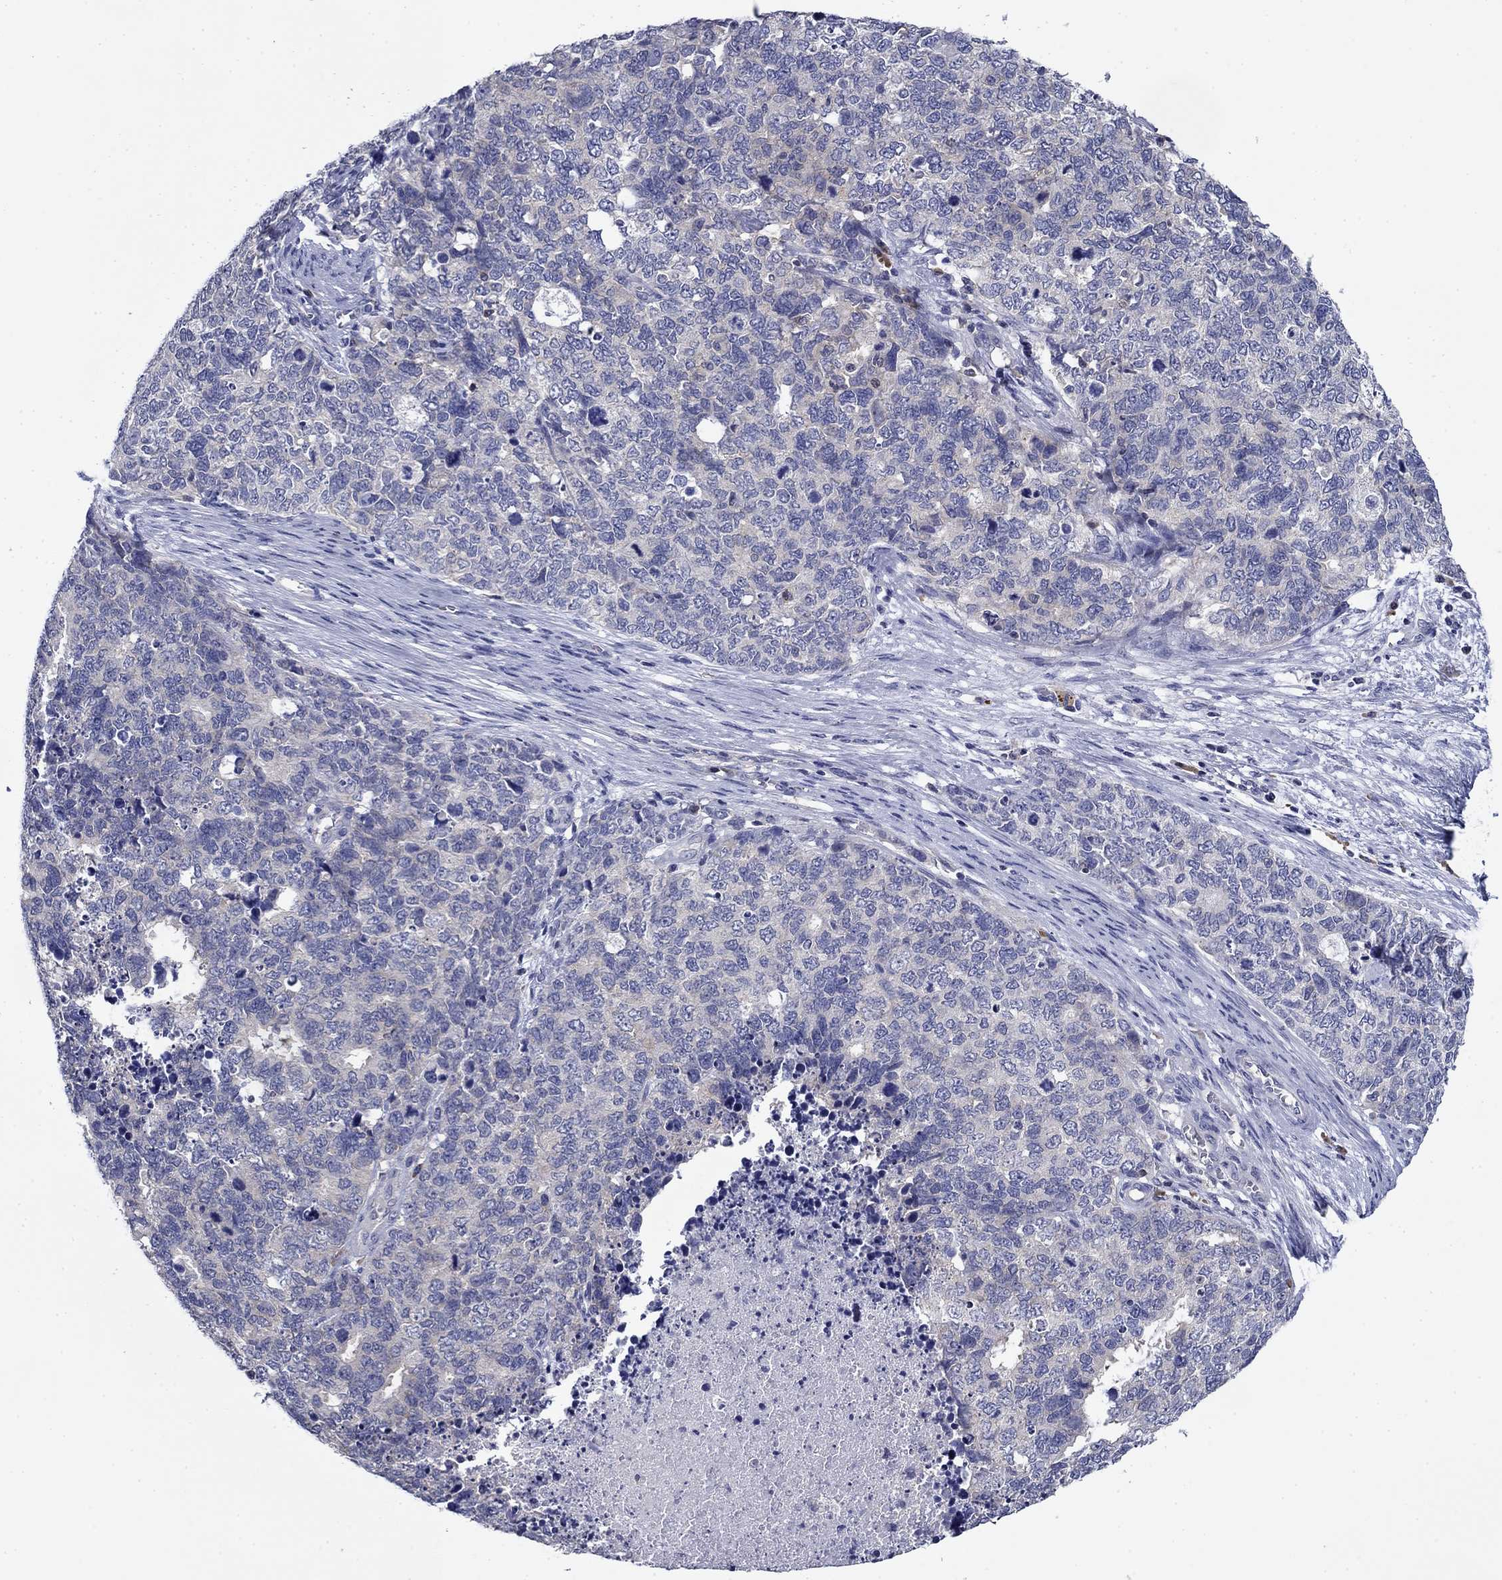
{"staining": {"intensity": "negative", "quantity": "none", "location": "none"}, "tissue": "cervical cancer", "cell_type": "Tumor cells", "image_type": "cancer", "snomed": [{"axis": "morphology", "description": "Squamous cell carcinoma, NOS"}, {"axis": "topography", "description": "Cervix"}], "caption": "DAB (3,3'-diaminobenzidine) immunohistochemical staining of cervical cancer (squamous cell carcinoma) exhibits no significant positivity in tumor cells.", "gene": "POU2F2", "patient": {"sex": "female", "age": 63}}